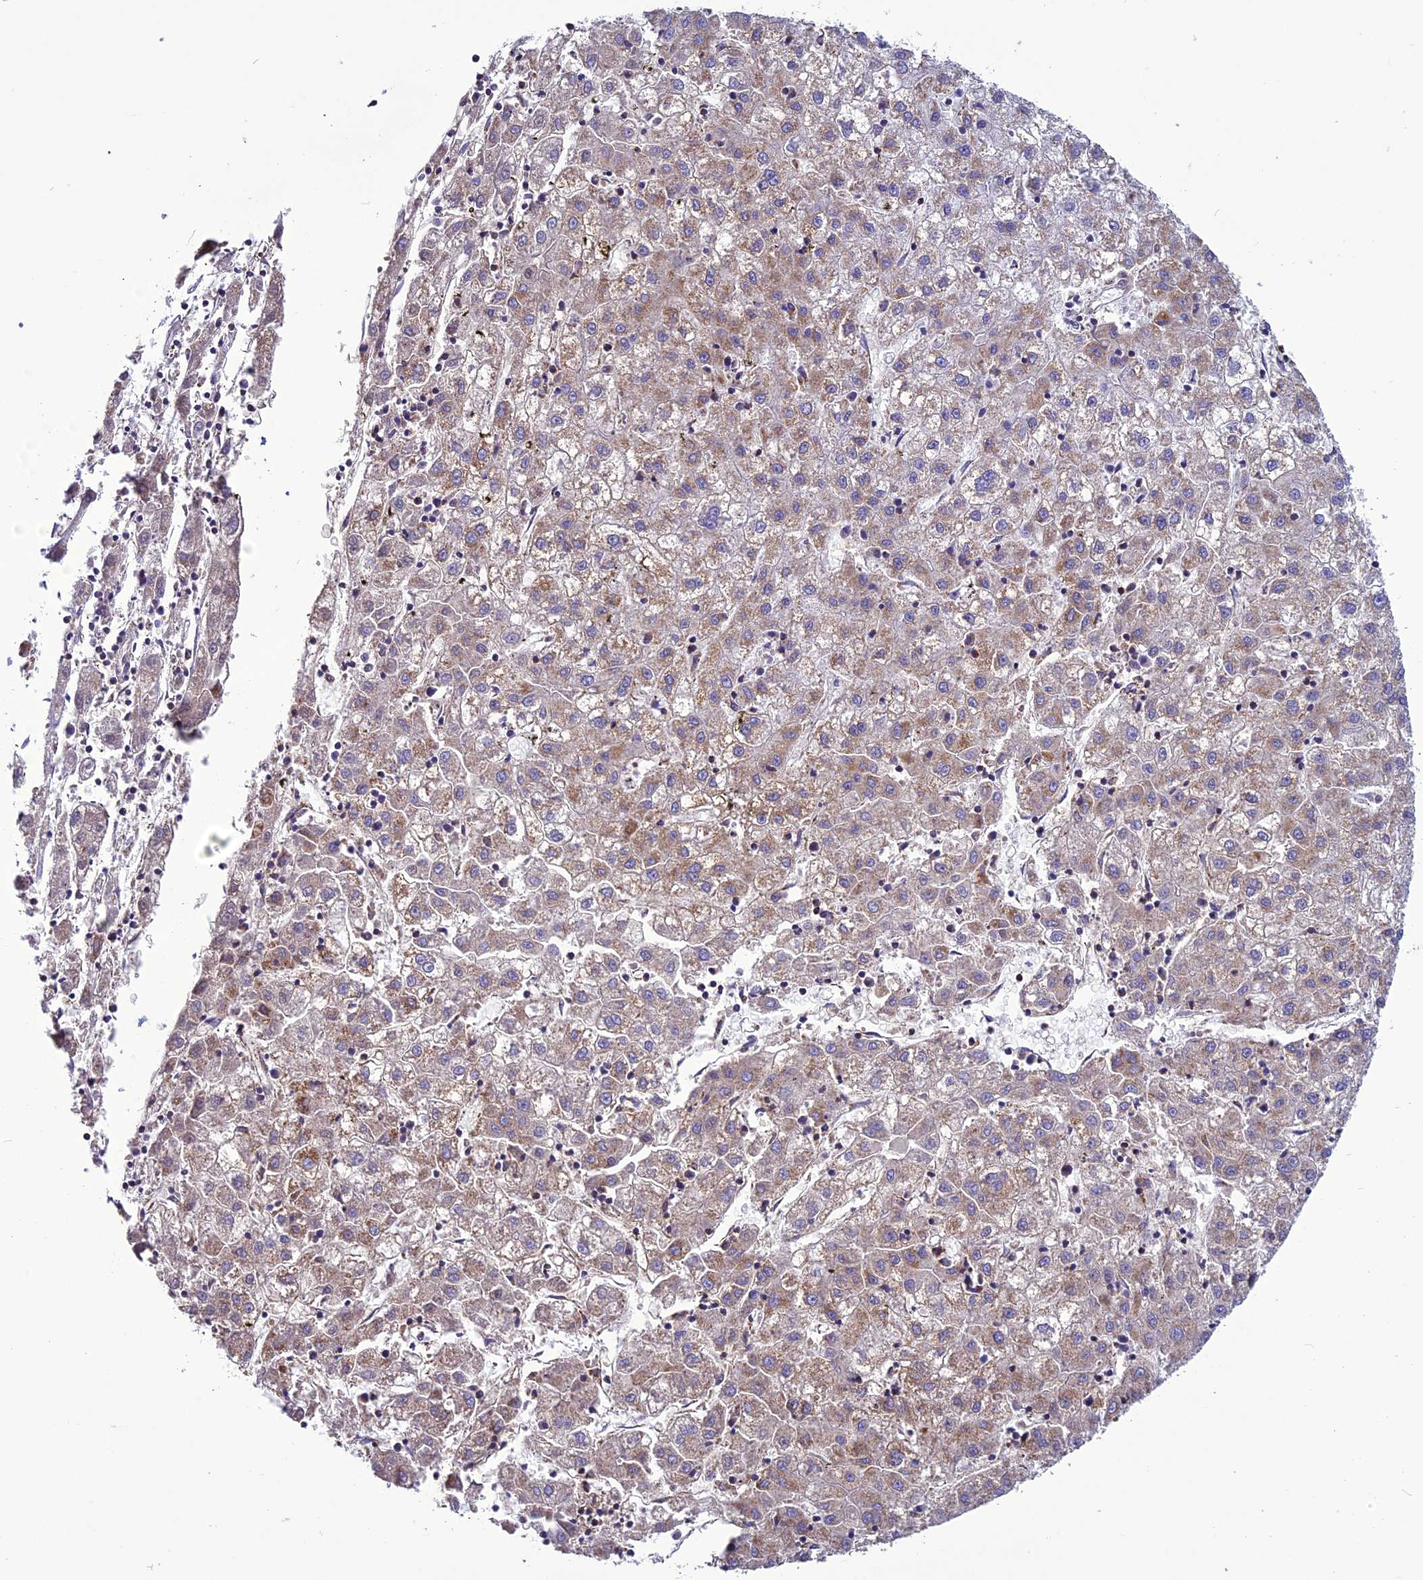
{"staining": {"intensity": "moderate", "quantity": "25%-75%", "location": "cytoplasmic/membranous"}, "tissue": "liver cancer", "cell_type": "Tumor cells", "image_type": "cancer", "snomed": [{"axis": "morphology", "description": "Carcinoma, Hepatocellular, NOS"}, {"axis": "topography", "description": "Liver"}], "caption": "This photomicrograph displays immunohistochemistry staining of human liver cancer, with medium moderate cytoplasmic/membranous staining in about 25%-75% of tumor cells.", "gene": "ICA1L", "patient": {"sex": "male", "age": 72}}